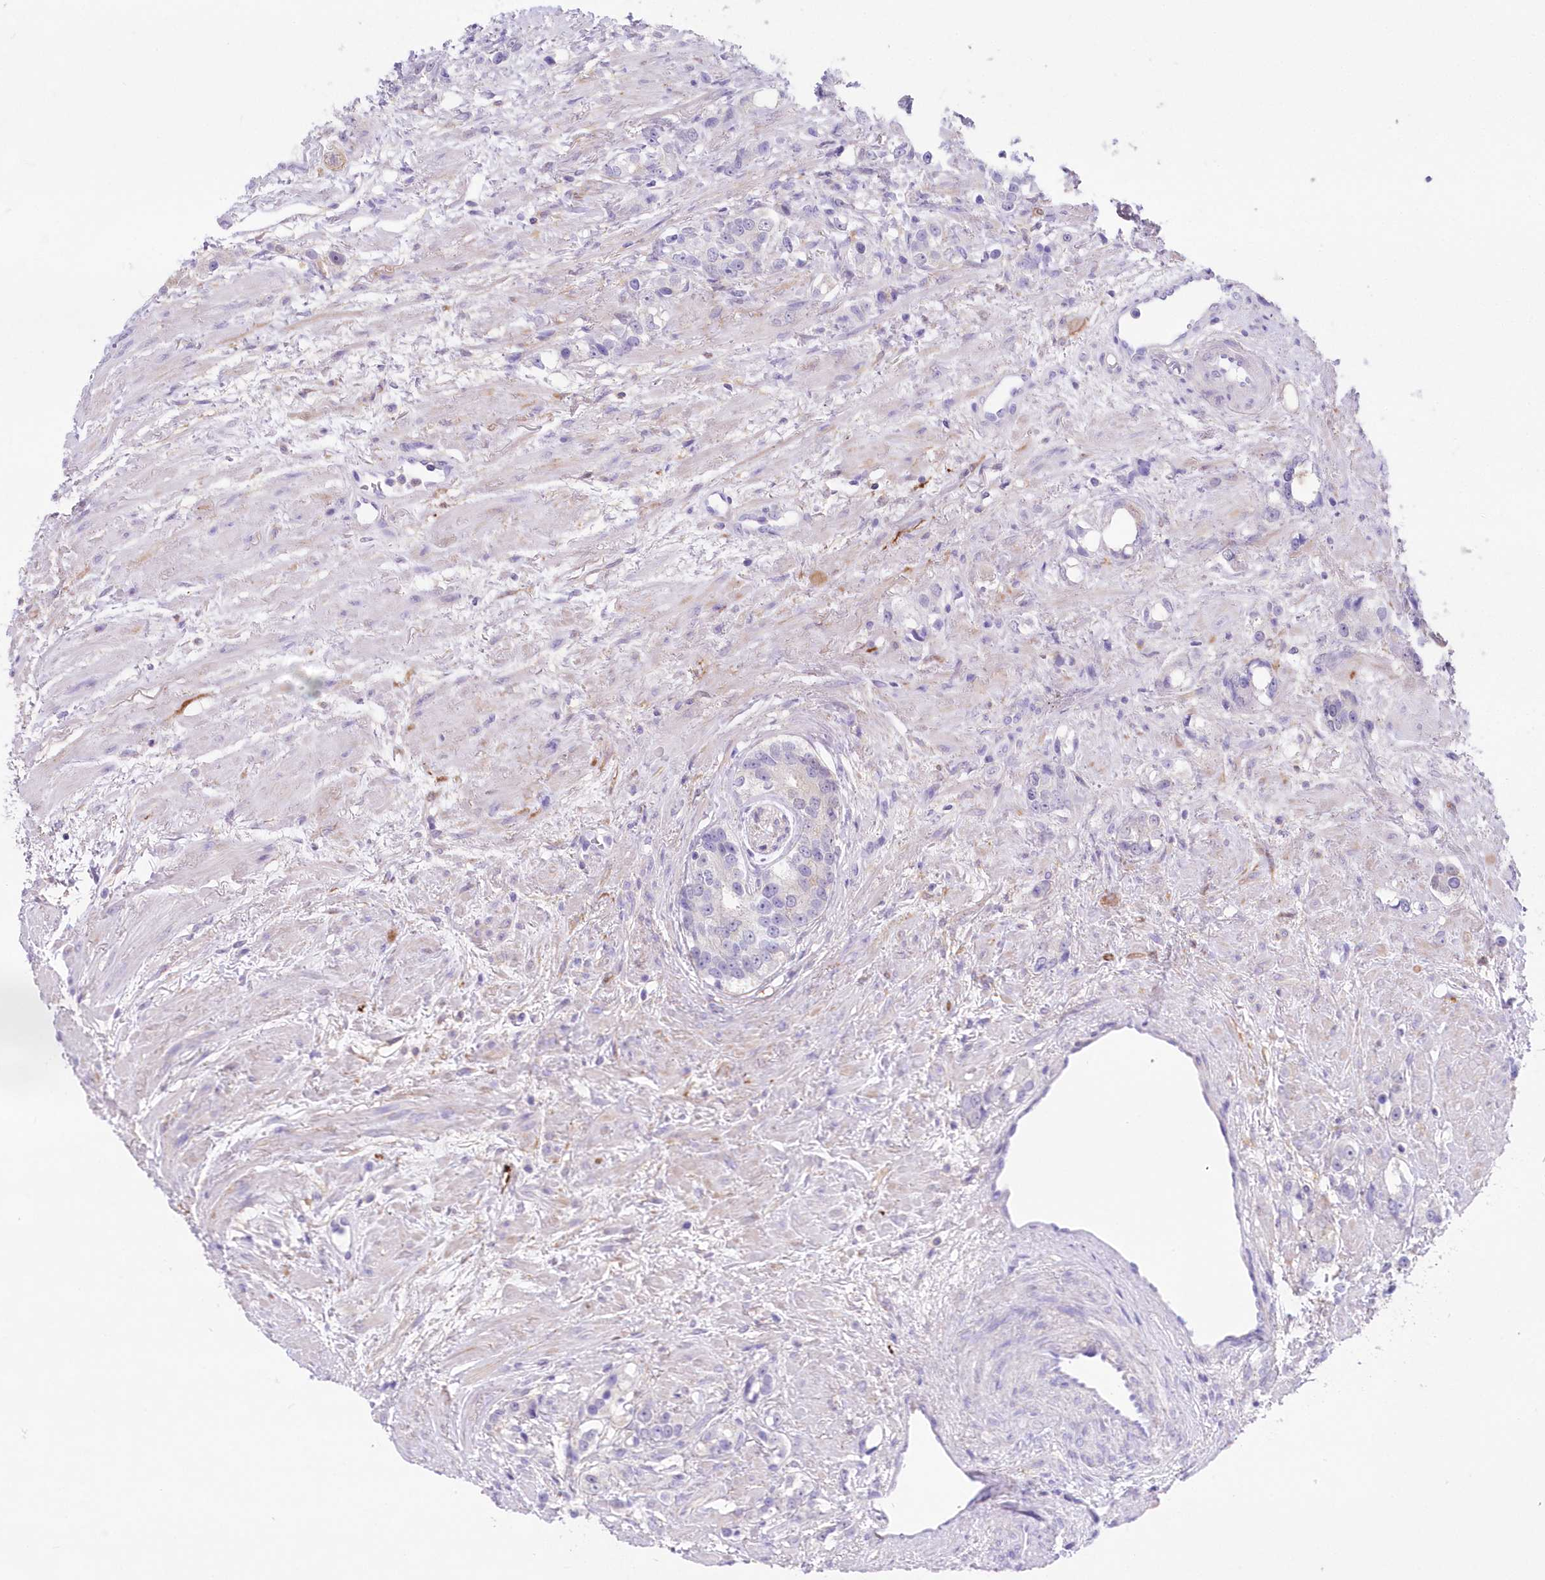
{"staining": {"intensity": "negative", "quantity": "none", "location": "none"}, "tissue": "prostate cancer", "cell_type": "Tumor cells", "image_type": "cancer", "snomed": [{"axis": "morphology", "description": "Adenocarcinoma, High grade"}, {"axis": "topography", "description": "Prostate"}], "caption": "Tumor cells show no significant protein expression in prostate adenocarcinoma (high-grade).", "gene": "DNAJC19", "patient": {"sex": "male", "age": 63}}